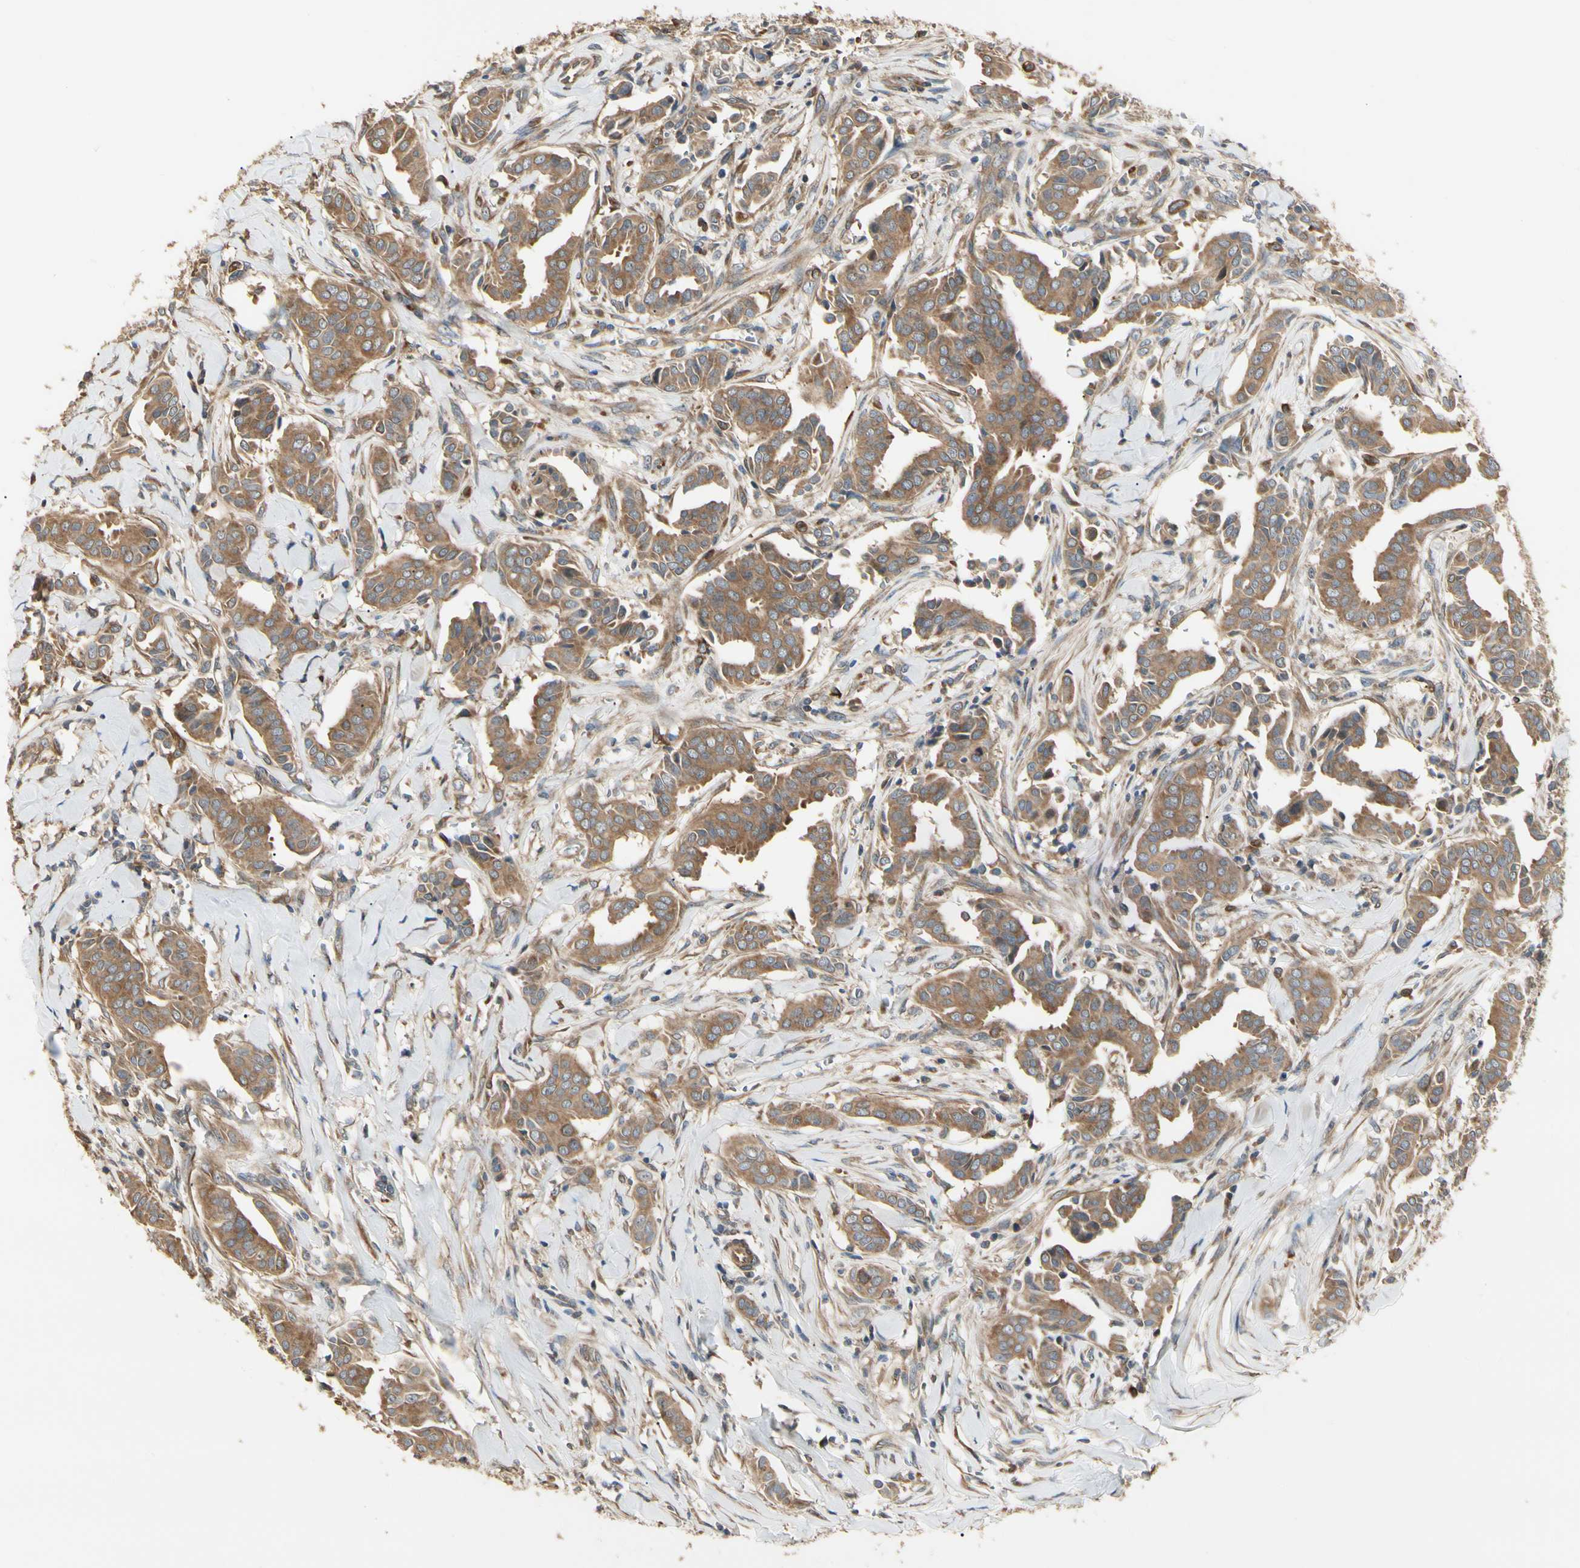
{"staining": {"intensity": "moderate", "quantity": ">75%", "location": "cytoplasmic/membranous"}, "tissue": "head and neck cancer", "cell_type": "Tumor cells", "image_type": "cancer", "snomed": [{"axis": "morphology", "description": "Adenocarcinoma, NOS"}, {"axis": "topography", "description": "Salivary gland"}, {"axis": "topography", "description": "Head-Neck"}], "caption": "Moderate cytoplasmic/membranous positivity for a protein is appreciated in approximately >75% of tumor cells of head and neck adenocarcinoma using immunohistochemistry (IHC).", "gene": "IRAG1", "patient": {"sex": "female", "age": 59}}